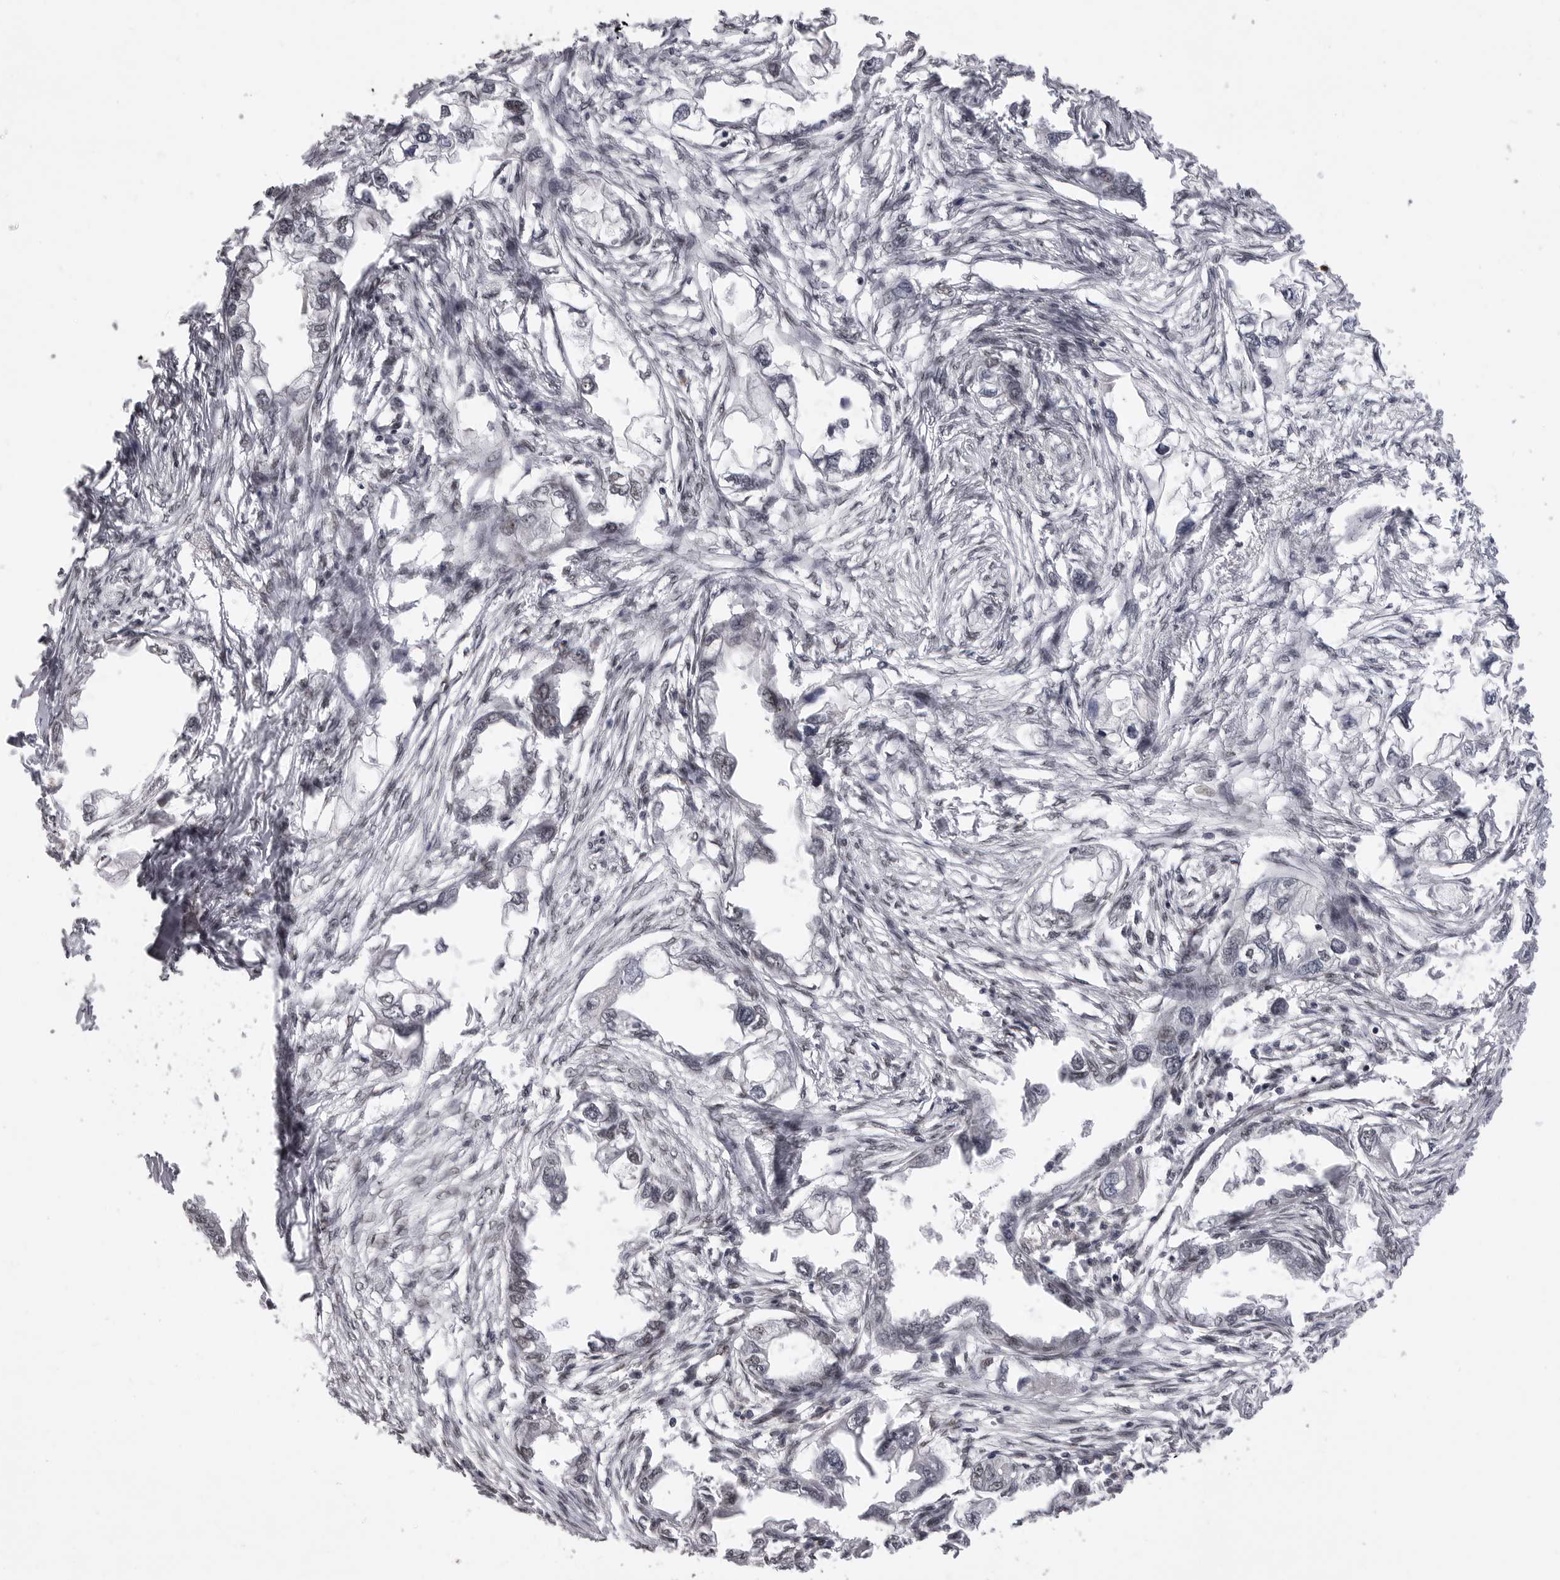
{"staining": {"intensity": "negative", "quantity": "none", "location": "none"}, "tissue": "endometrial cancer", "cell_type": "Tumor cells", "image_type": "cancer", "snomed": [{"axis": "morphology", "description": "Adenocarcinoma, NOS"}, {"axis": "morphology", "description": "Adenocarcinoma, metastatic, NOS"}, {"axis": "topography", "description": "Adipose tissue"}, {"axis": "topography", "description": "Endometrium"}], "caption": "Tumor cells are negative for brown protein staining in endometrial cancer.", "gene": "PPP1R8", "patient": {"sex": "female", "age": 67}}